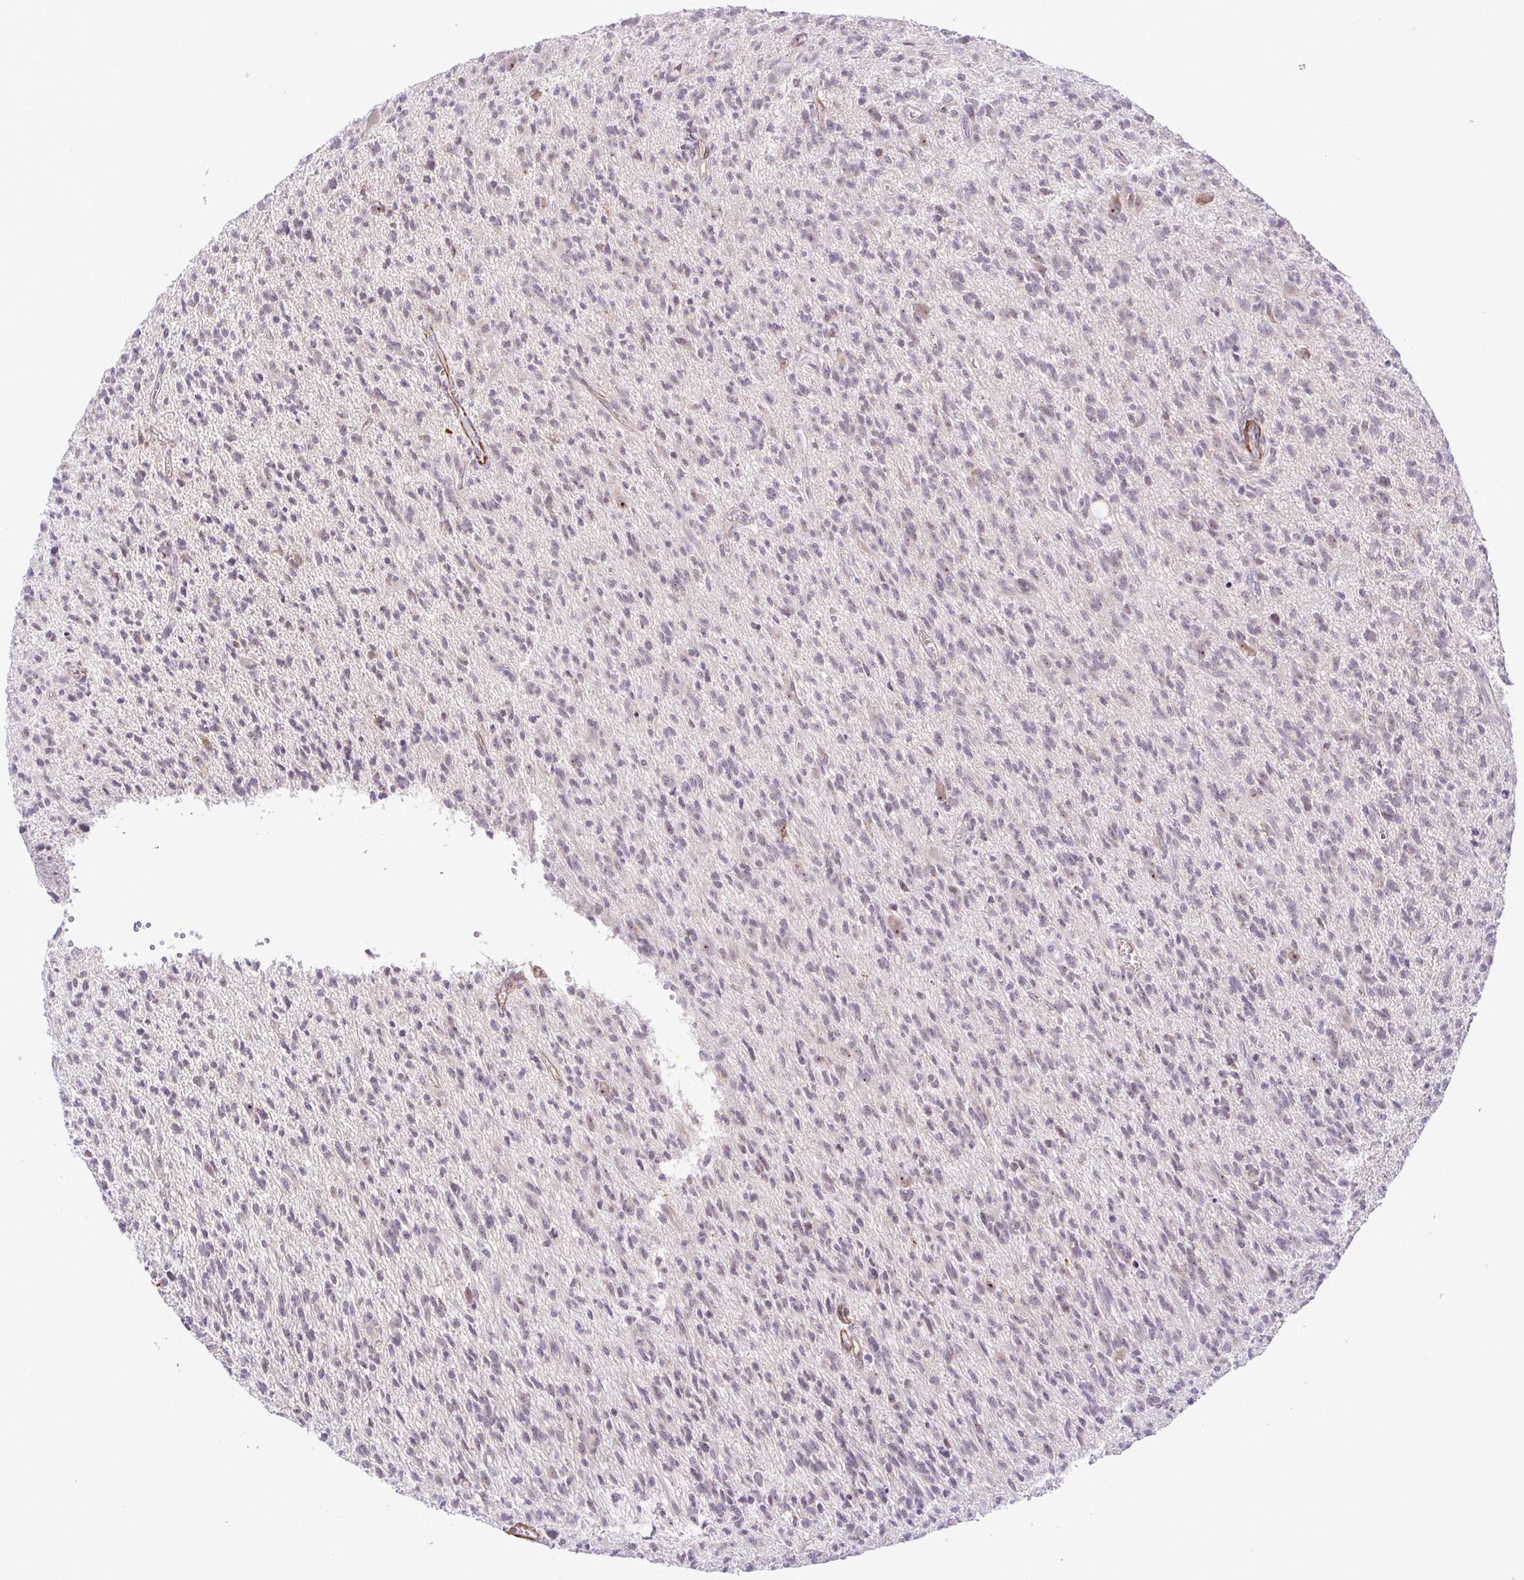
{"staining": {"intensity": "negative", "quantity": "none", "location": "none"}, "tissue": "glioma", "cell_type": "Tumor cells", "image_type": "cancer", "snomed": [{"axis": "morphology", "description": "Glioma, malignant, Low grade"}, {"axis": "topography", "description": "Brain"}], "caption": "An IHC image of malignant low-grade glioma is shown. There is no staining in tumor cells of malignant low-grade glioma.", "gene": "RSL24D1", "patient": {"sex": "male", "age": 64}}